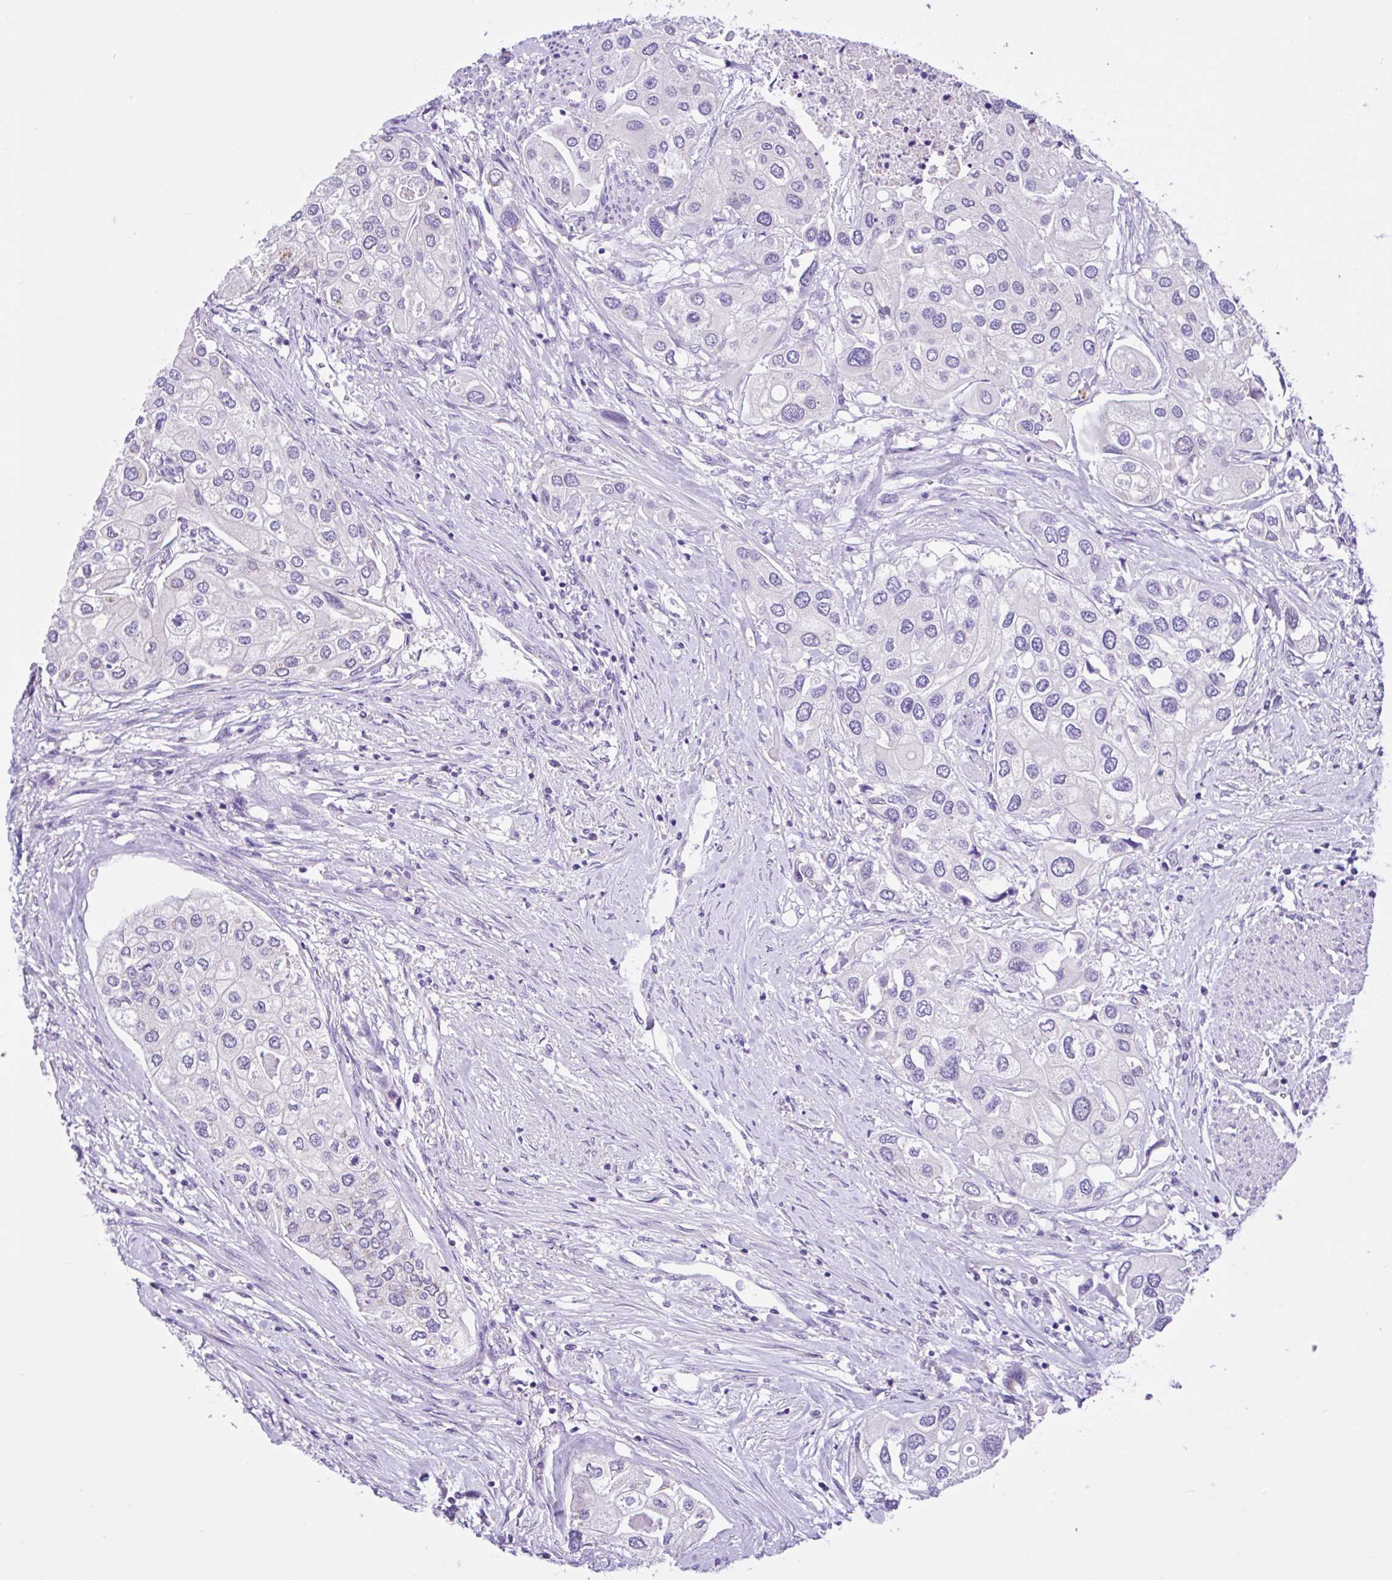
{"staining": {"intensity": "negative", "quantity": "none", "location": "none"}, "tissue": "urothelial cancer", "cell_type": "Tumor cells", "image_type": "cancer", "snomed": [{"axis": "morphology", "description": "Urothelial carcinoma, High grade"}, {"axis": "topography", "description": "Urinary bladder"}], "caption": "Urothelial carcinoma (high-grade) was stained to show a protein in brown. There is no significant staining in tumor cells.", "gene": "ANO4", "patient": {"sex": "male", "age": 64}}